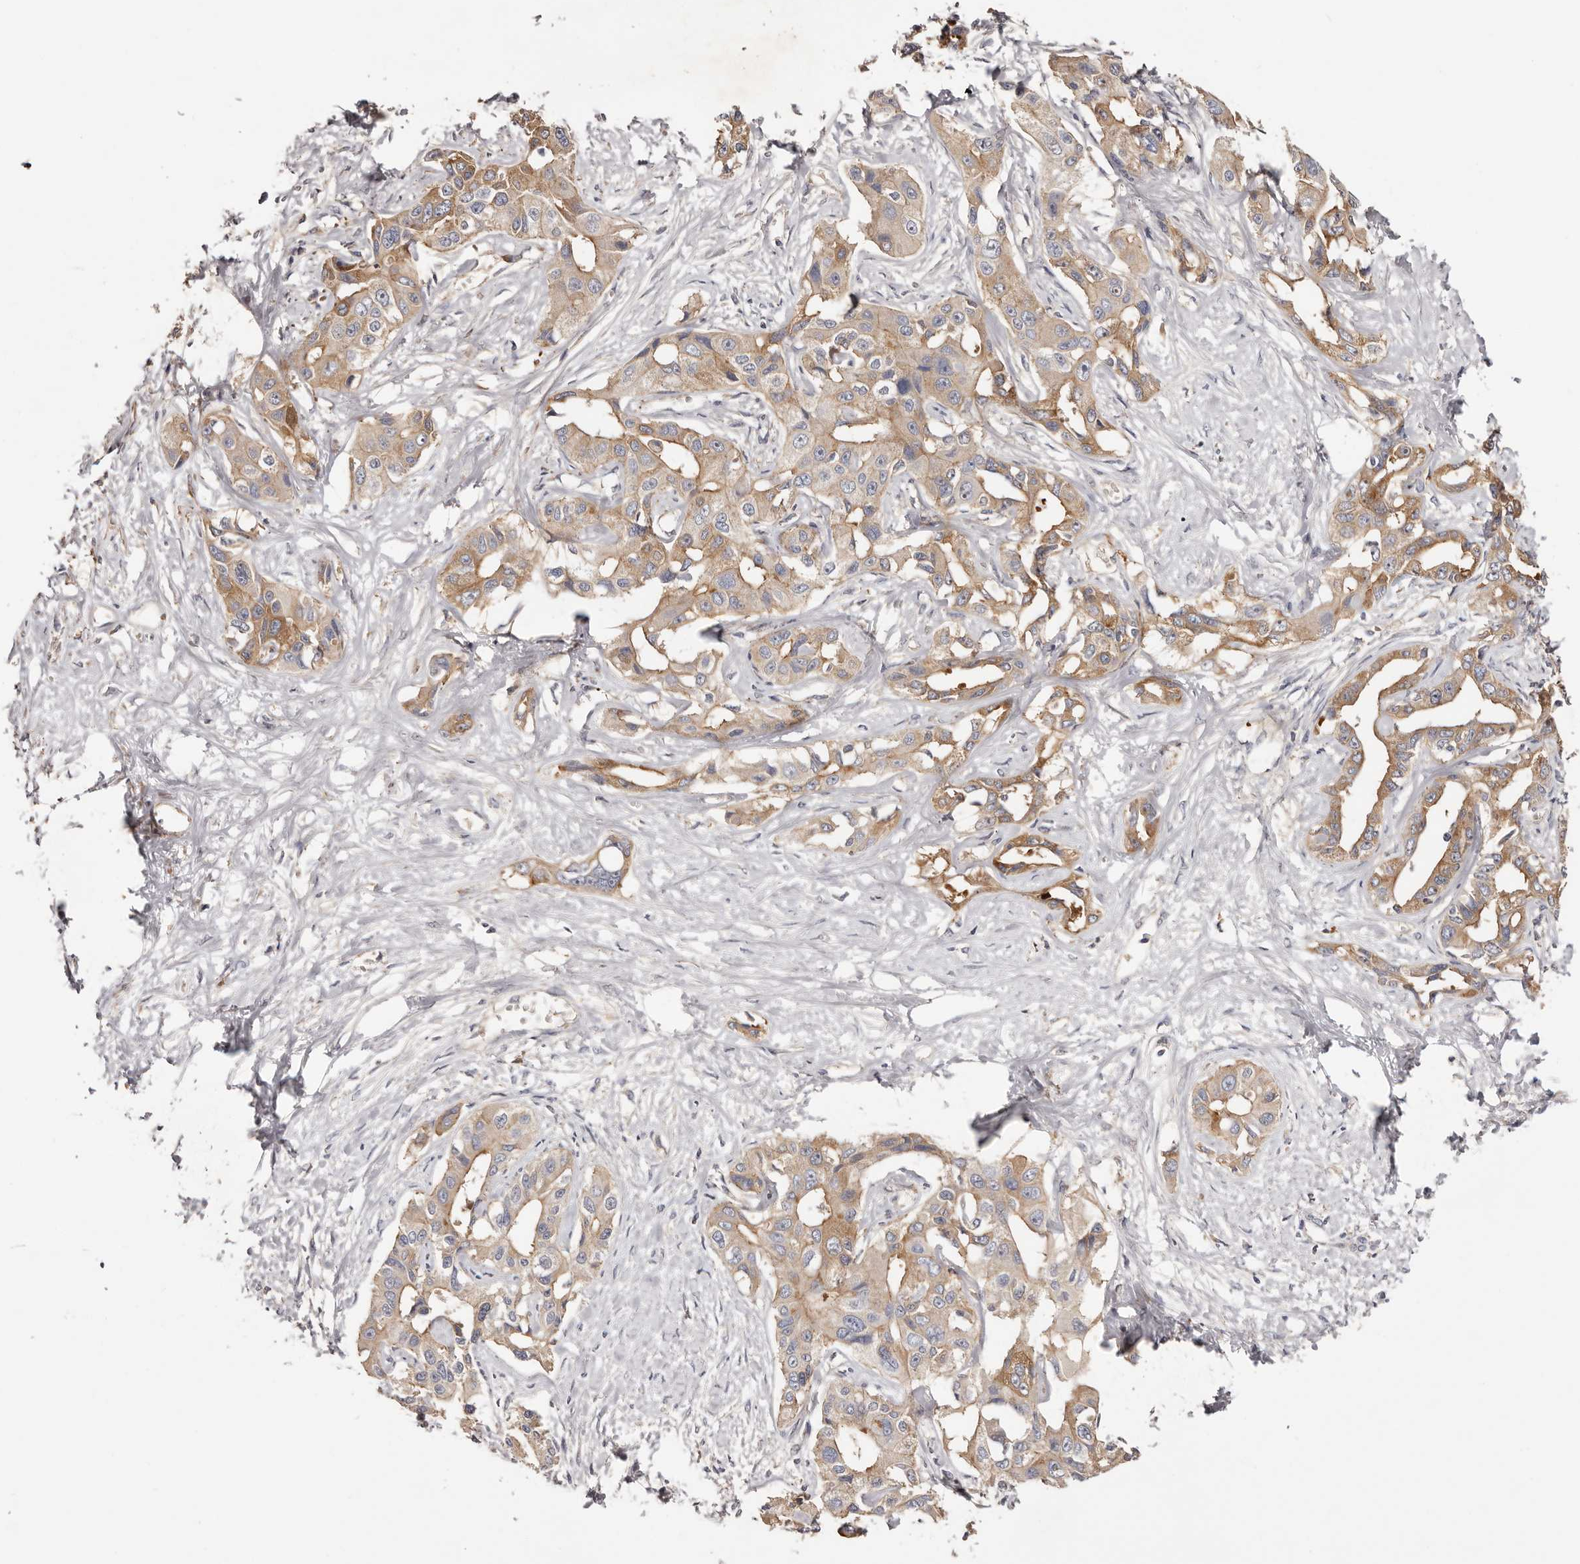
{"staining": {"intensity": "moderate", "quantity": ">75%", "location": "cytoplasmic/membranous"}, "tissue": "liver cancer", "cell_type": "Tumor cells", "image_type": "cancer", "snomed": [{"axis": "morphology", "description": "Cholangiocarcinoma"}, {"axis": "topography", "description": "Liver"}], "caption": "Liver cholangiocarcinoma was stained to show a protein in brown. There is medium levels of moderate cytoplasmic/membranous expression in about >75% of tumor cells.", "gene": "LTV1", "patient": {"sex": "male", "age": 59}}